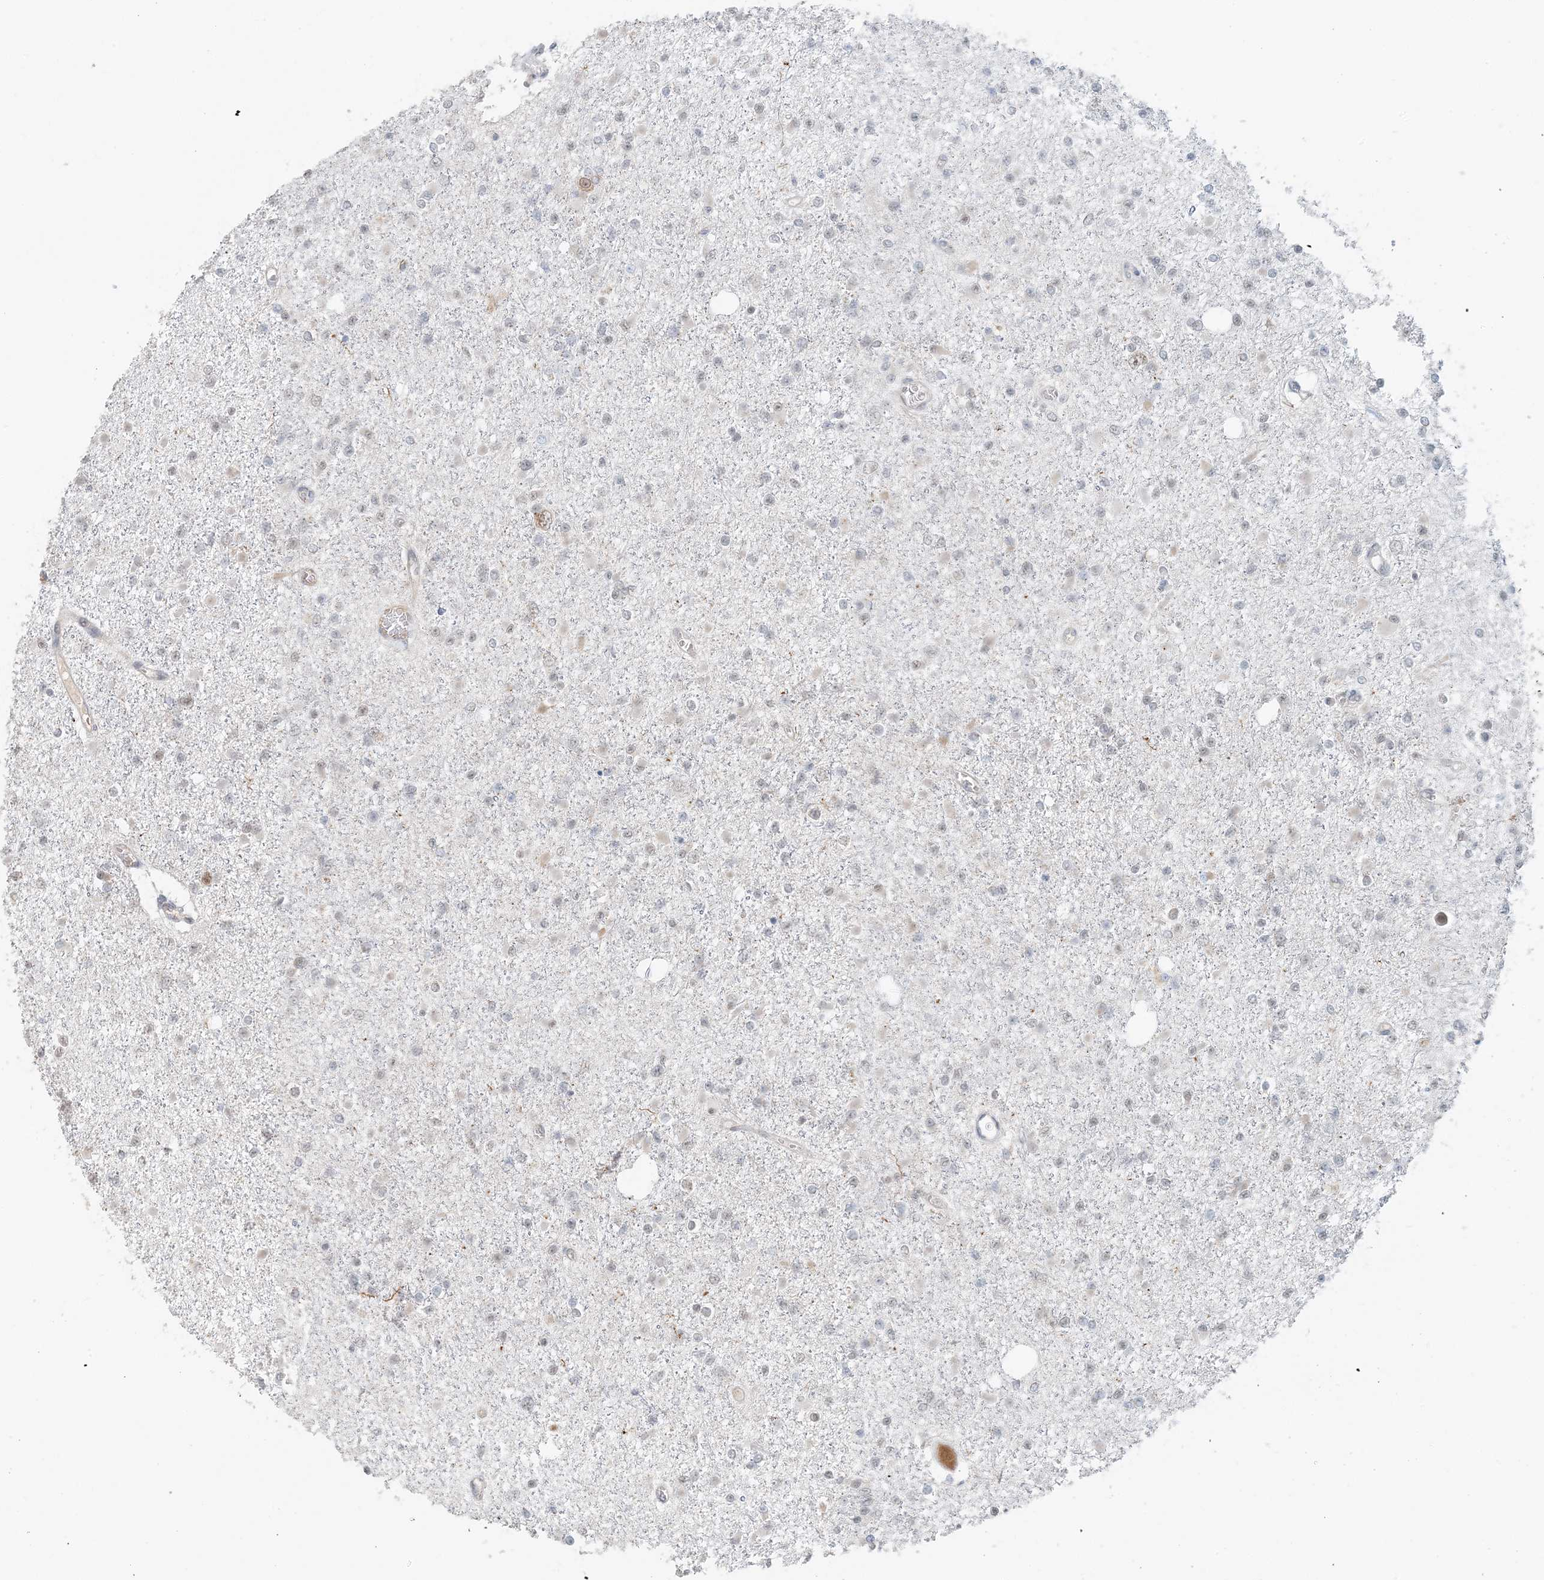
{"staining": {"intensity": "negative", "quantity": "none", "location": "none"}, "tissue": "glioma", "cell_type": "Tumor cells", "image_type": "cancer", "snomed": [{"axis": "morphology", "description": "Glioma, malignant, Low grade"}, {"axis": "topography", "description": "Brain"}], "caption": "This is an IHC image of glioma. There is no staining in tumor cells.", "gene": "ZCCHC4", "patient": {"sex": "female", "age": 22}}